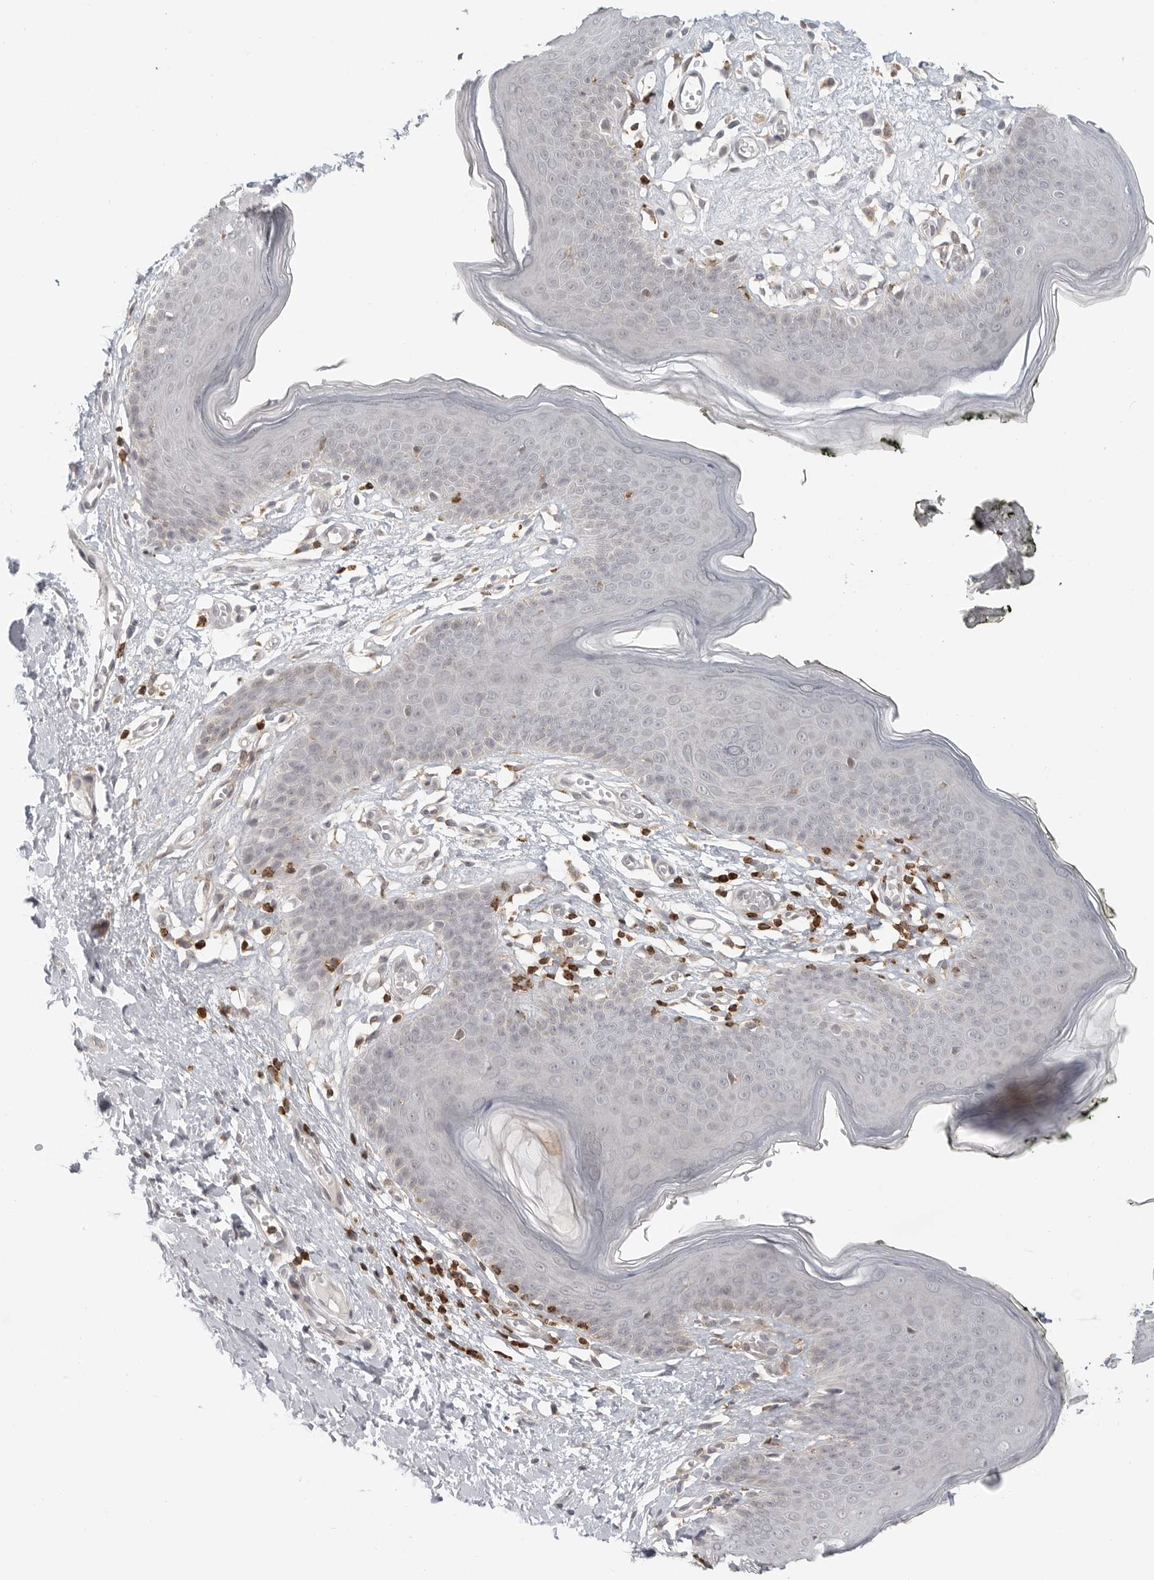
{"staining": {"intensity": "negative", "quantity": "none", "location": "none"}, "tissue": "skin", "cell_type": "Epidermal cells", "image_type": "normal", "snomed": [{"axis": "morphology", "description": "Normal tissue, NOS"}, {"axis": "morphology", "description": "Inflammation, NOS"}, {"axis": "topography", "description": "Vulva"}], "caption": "Immunohistochemistry micrograph of unremarkable skin stained for a protein (brown), which shows no expression in epidermal cells.", "gene": "SH3KBP1", "patient": {"sex": "female", "age": 84}}